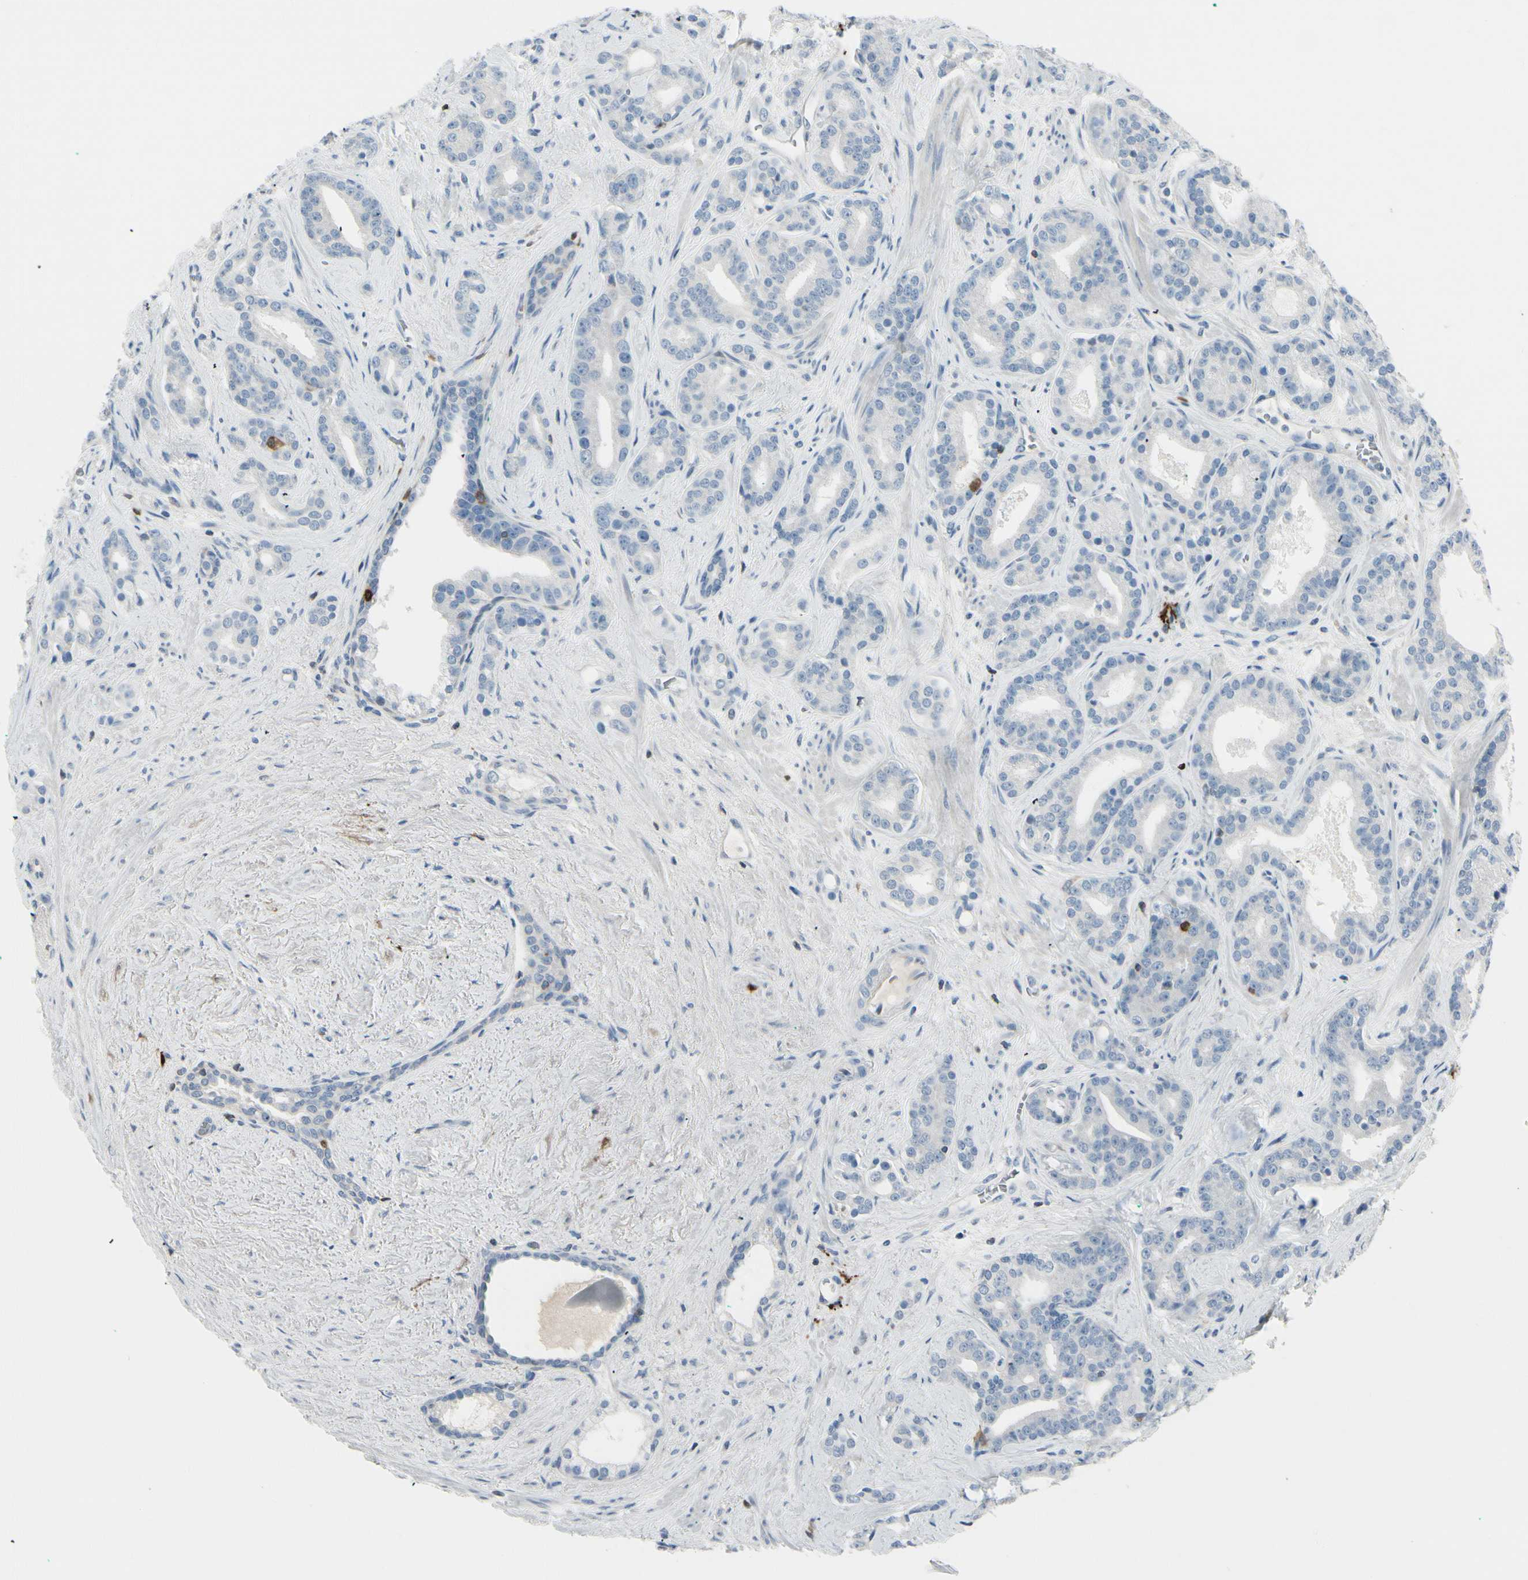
{"staining": {"intensity": "negative", "quantity": "none", "location": "none"}, "tissue": "prostate cancer", "cell_type": "Tumor cells", "image_type": "cancer", "snomed": [{"axis": "morphology", "description": "Adenocarcinoma, Low grade"}, {"axis": "topography", "description": "Prostate"}], "caption": "This photomicrograph is of low-grade adenocarcinoma (prostate) stained with IHC to label a protein in brown with the nuclei are counter-stained blue. There is no positivity in tumor cells.", "gene": "TRAF1", "patient": {"sex": "male", "age": 63}}